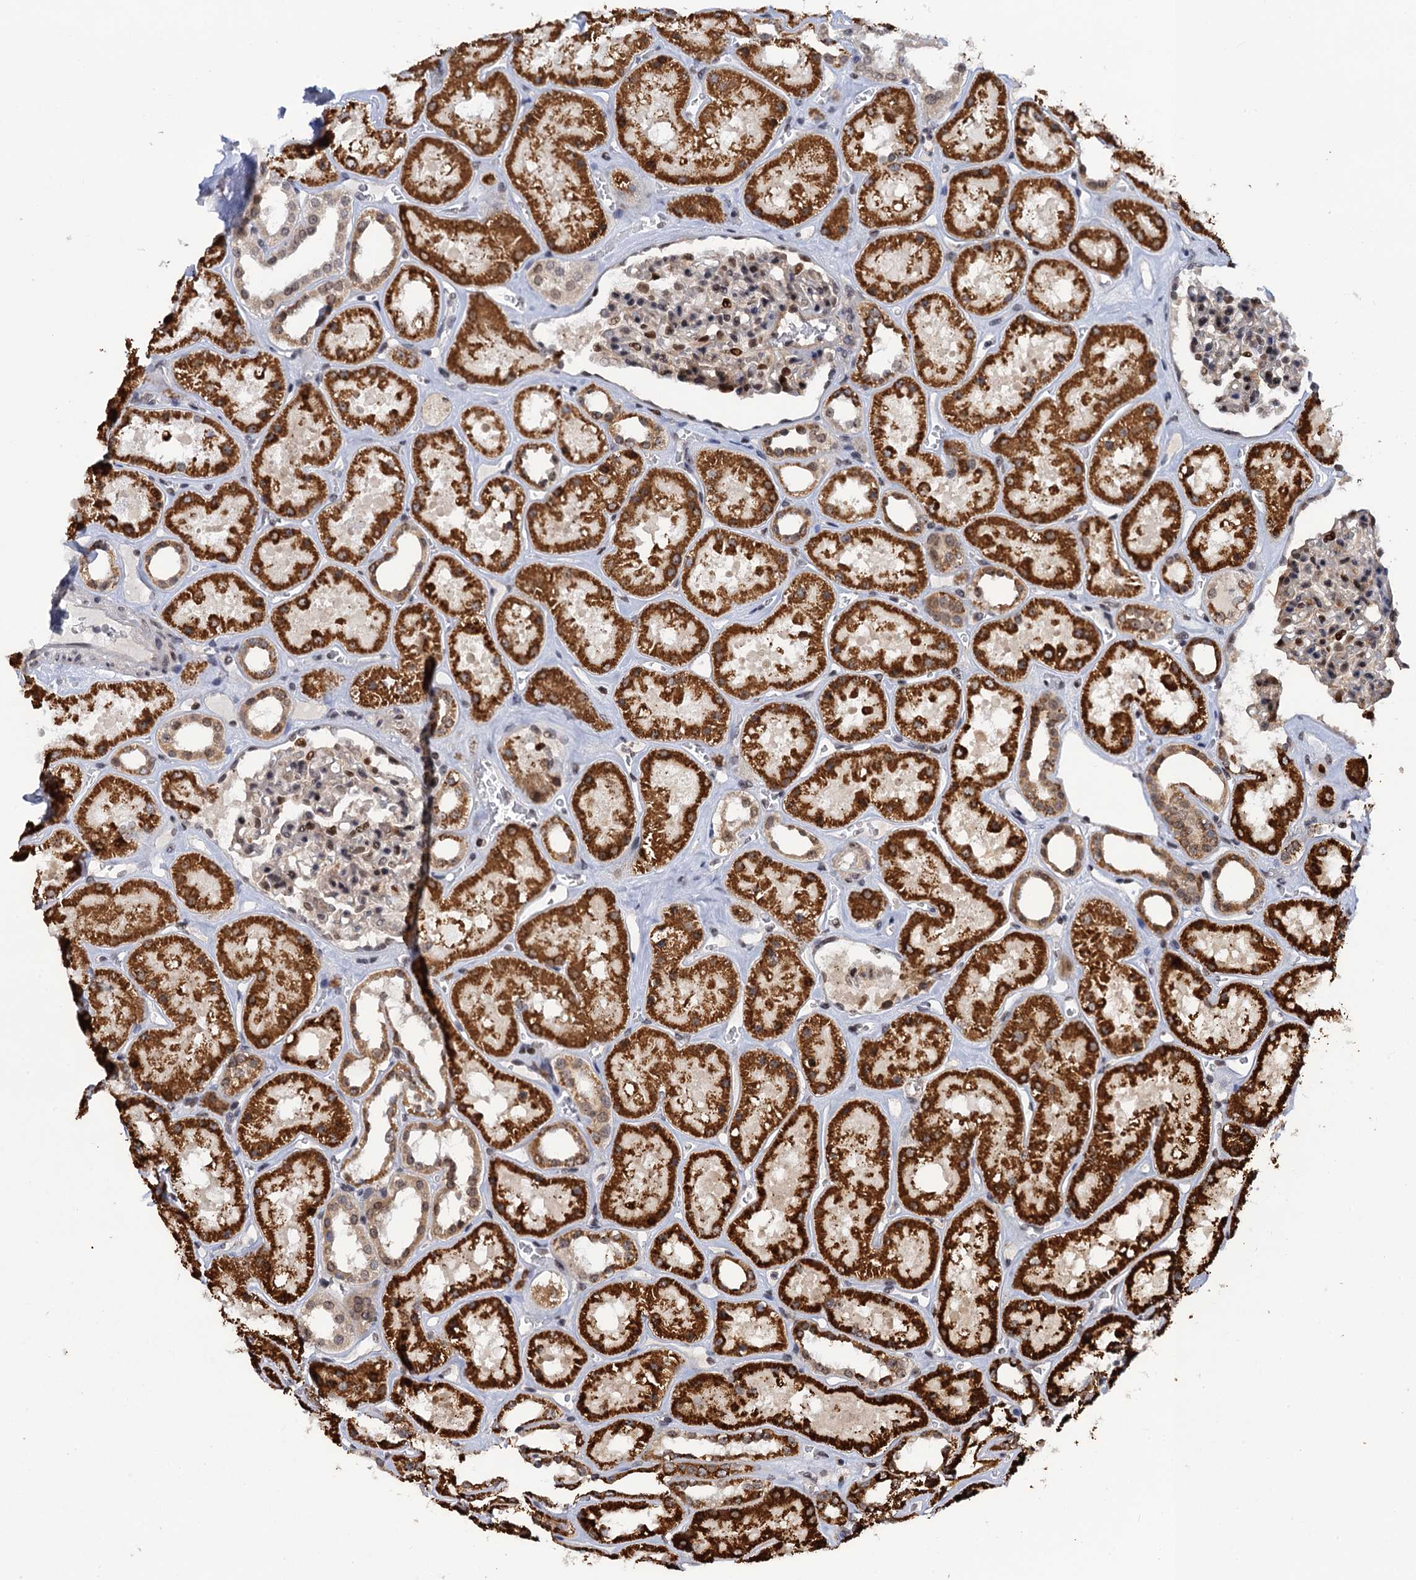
{"staining": {"intensity": "moderate", "quantity": "25%-75%", "location": "nuclear"}, "tissue": "kidney", "cell_type": "Cells in glomeruli", "image_type": "normal", "snomed": [{"axis": "morphology", "description": "Normal tissue, NOS"}, {"axis": "topography", "description": "Kidney"}], "caption": "An IHC photomicrograph of unremarkable tissue is shown. Protein staining in brown labels moderate nuclear positivity in kidney within cells in glomeruli. Nuclei are stained in blue.", "gene": "ZAR1L", "patient": {"sex": "female", "age": 41}}